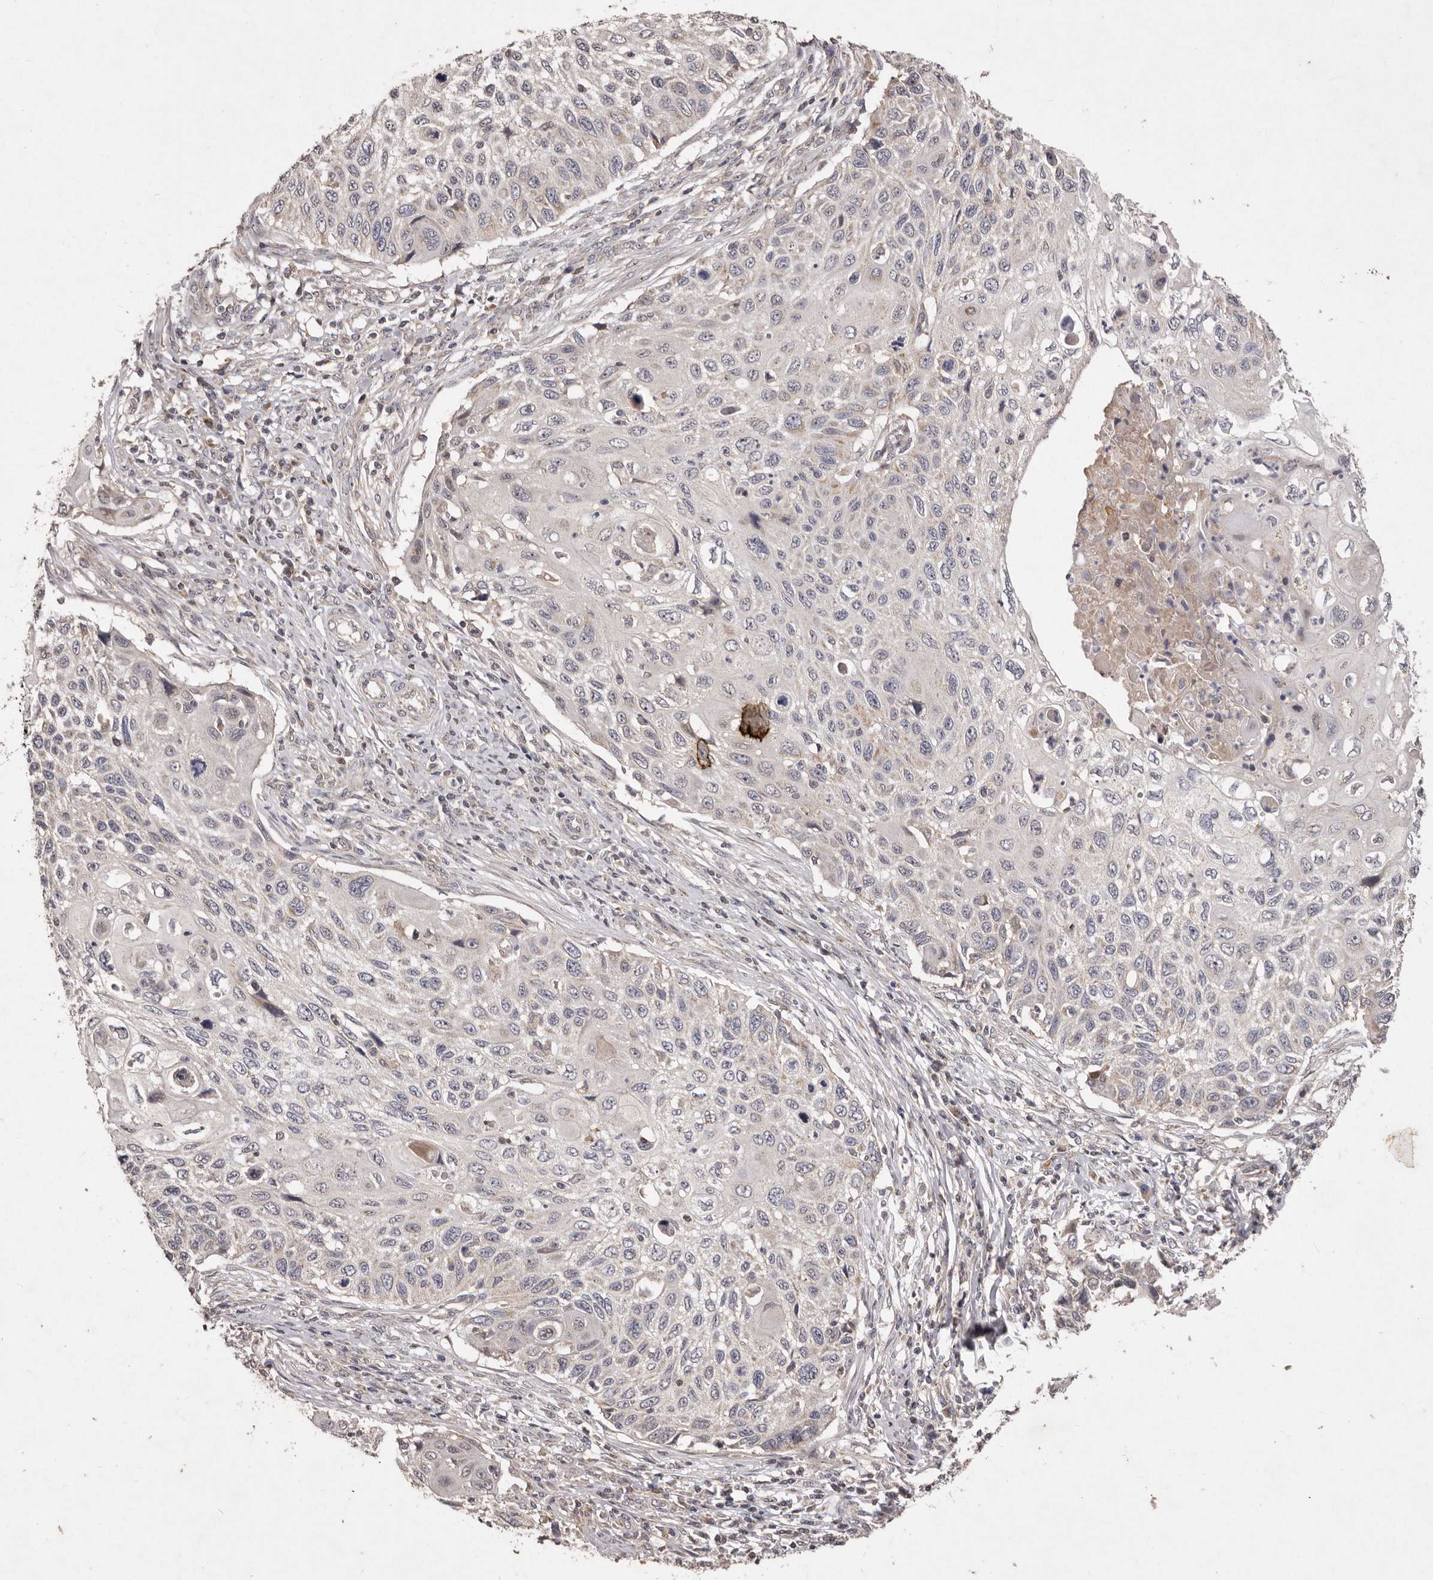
{"staining": {"intensity": "negative", "quantity": "none", "location": "none"}, "tissue": "cervical cancer", "cell_type": "Tumor cells", "image_type": "cancer", "snomed": [{"axis": "morphology", "description": "Squamous cell carcinoma, NOS"}, {"axis": "topography", "description": "Cervix"}], "caption": "The photomicrograph displays no significant positivity in tumor cells of squamous cell carcinoma (cervical).", "gene": "FLAD1", "patient": {"sex": "female", "age": 70}}